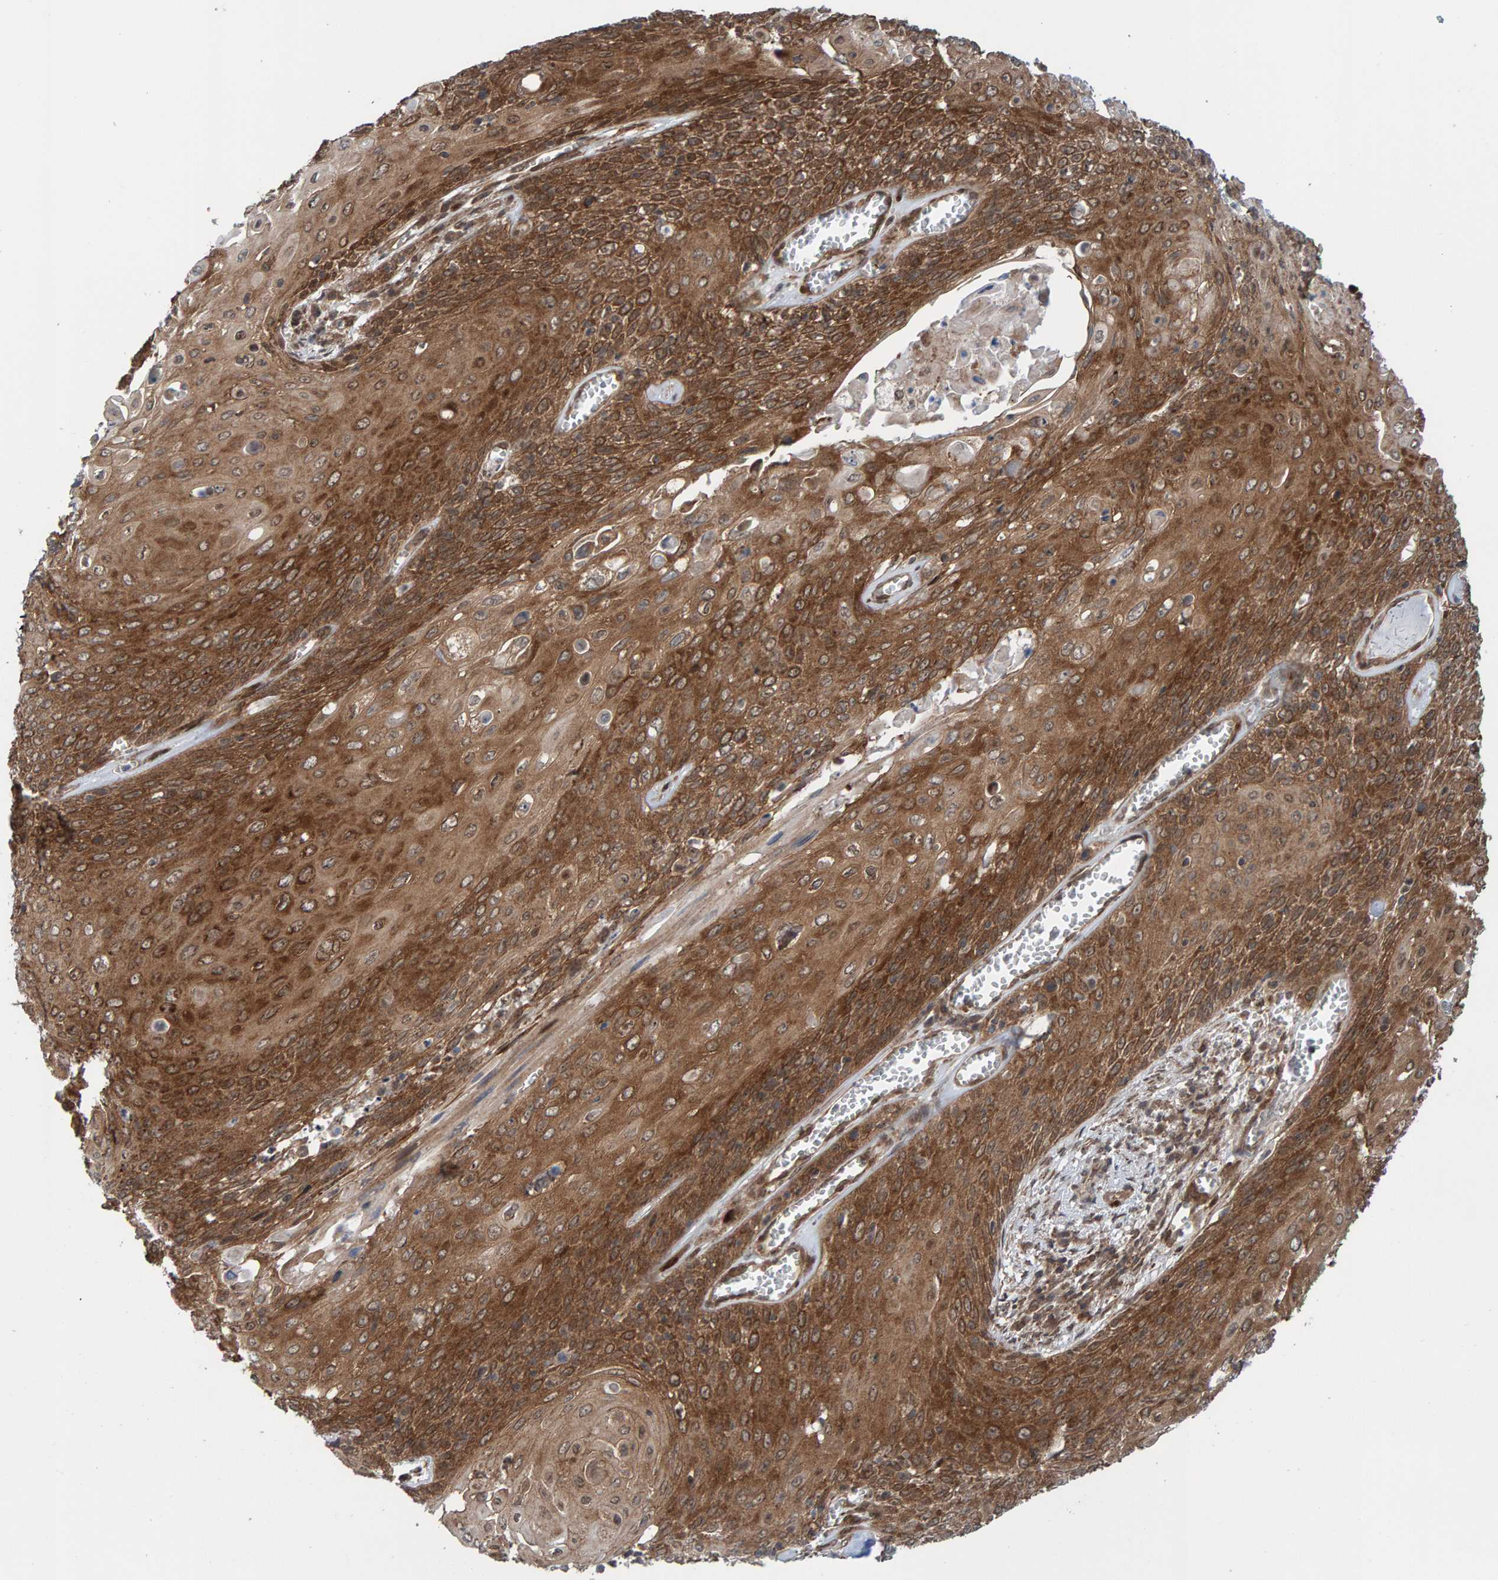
{"staining": {"intensity": "strong", "quantity": ">75%", "location": "cytoplasmic/membranous"}, "tissue": "cervical cancer", "cell_type": "Tumor cells", "image_type": "cancer", "snomed": [{"axis": "morphology", "description": "Squamous cell carcinoma, NOS"}, {"axis": "topography", "description": "Cervix"}], "caption": "This is an image of immunohistochemistry staining of squamous cell carcinoma (cervical), which shows strong positivity in the cytoplasmic/membranous of tumor cells.", "gene": "ZNF366", "patient": {"sex": "female", "age": 39}}